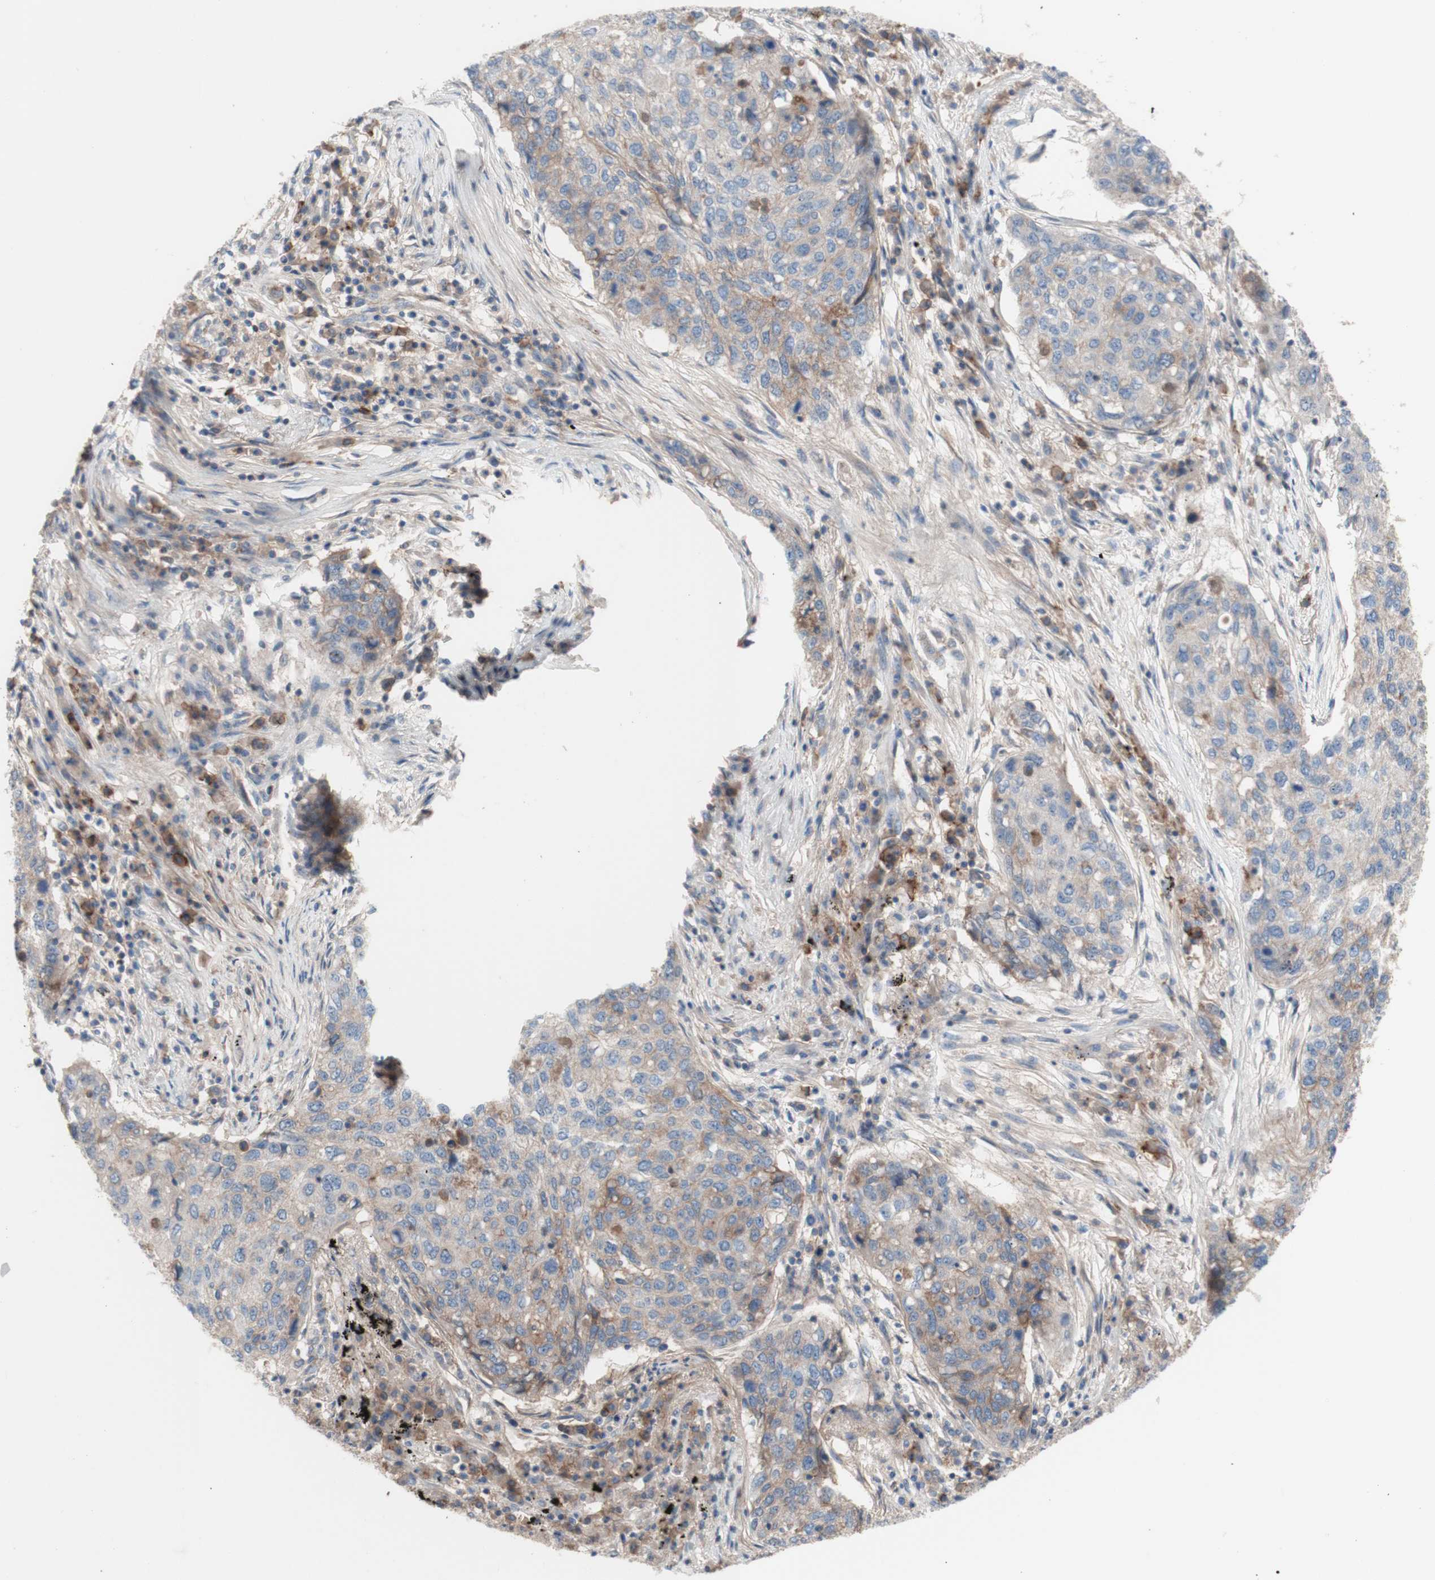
{"staining": {"intensity": "weak", "quantity": ">75%", "location": "cytoplasmic/membranous"}, "tissue": "lung cancer", "cell_type": "Tumor cells", "image_type": "cancer", "snomed": [{"axis": "morphology", "description": "Squamous cell carcinoma, NOS"}, {"axis": "topography", "description": "Lung"}], "caption": "Lung squamous cell carcinoma stained with a protein marker reveals weak staining in tumor cells.", "gene": "CD46", "patient": {"sex": "female", "age": 63}}